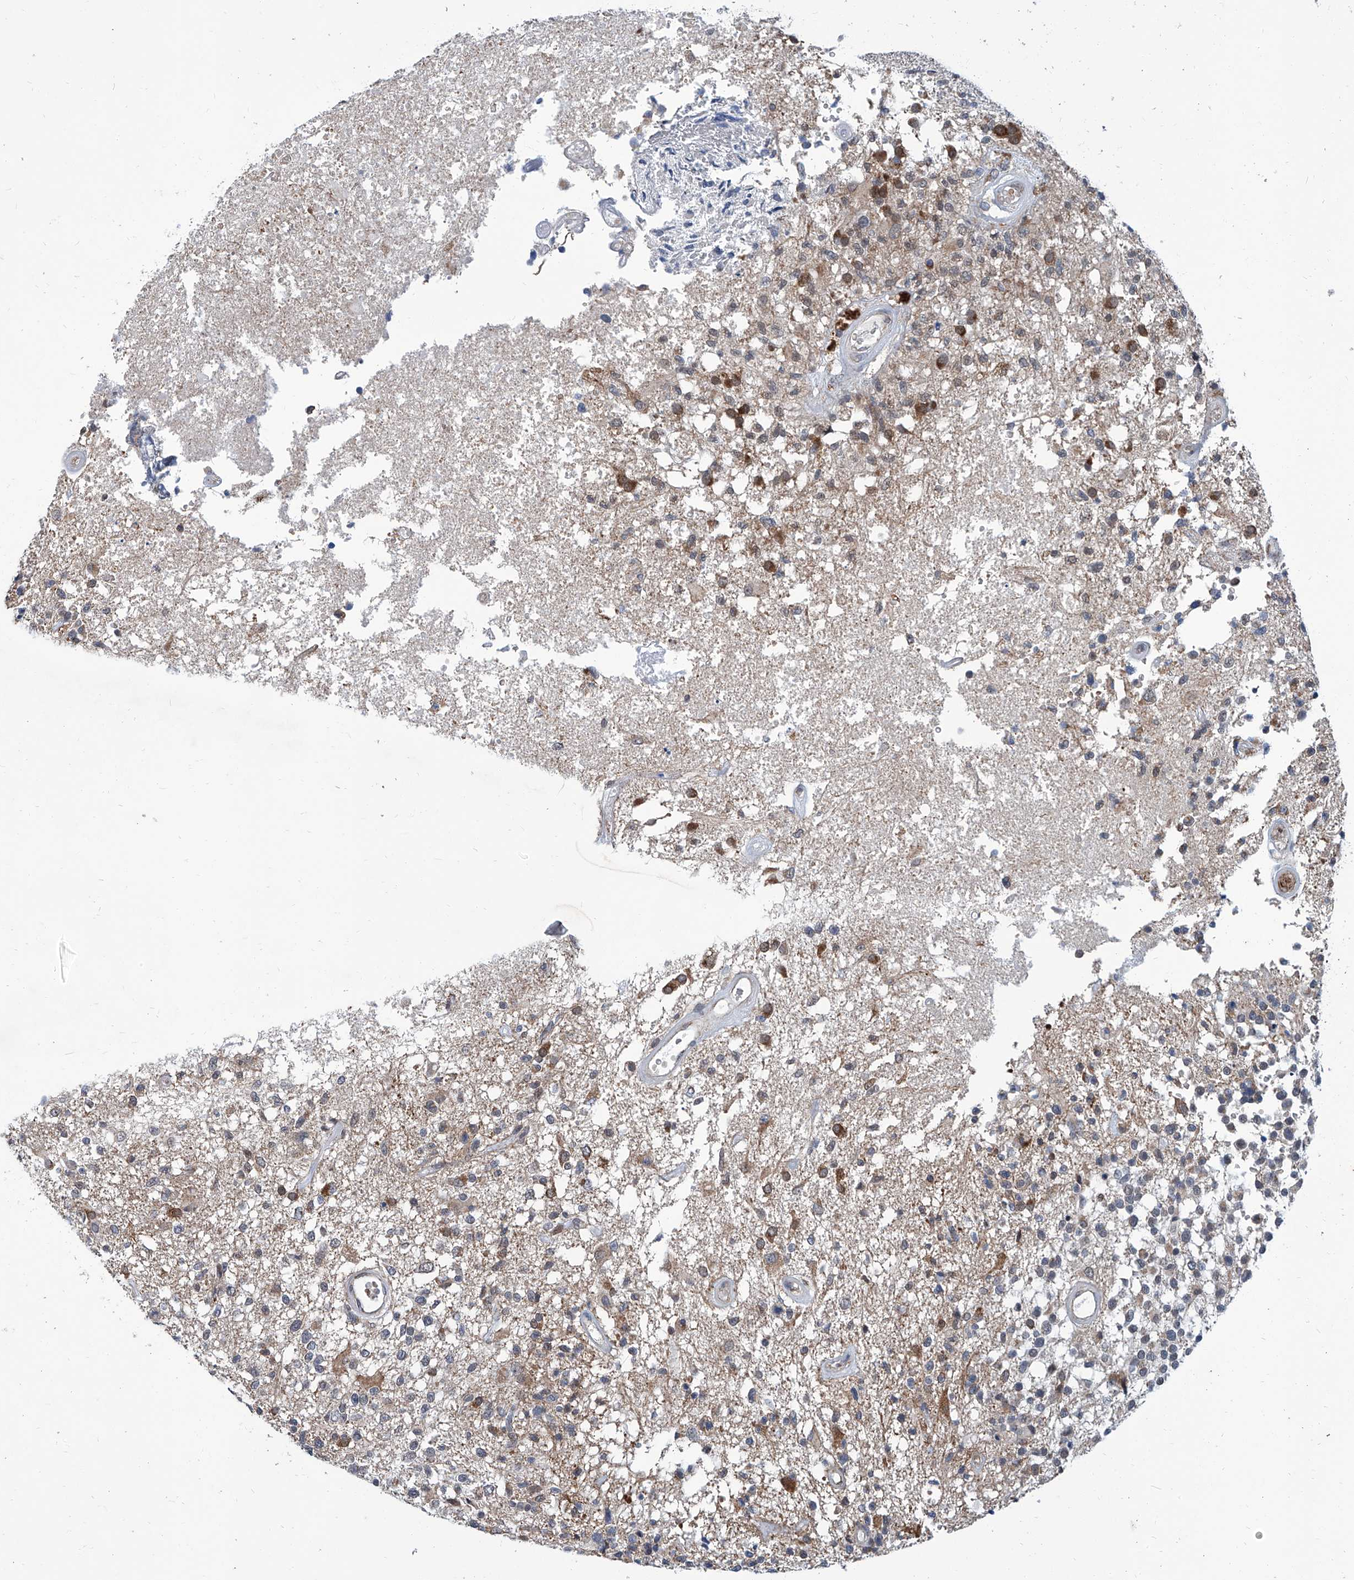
{"staining": {"intensity": "moderate", "quantity": "<25%", "location": "cytoplasmic/membranous"}, "tissue": "glioma", "cell_type": "Tumor cells", "image_type": "cancer", "snomed": [{"axis": "morphology", "description": "Glioma, malignant, High grade"}, {"axis": "morphology", "description": "Glioblastoma, NOS"}, {"axis": "topography", "description": "Brain"}], "caption": "Glioma tissue shows moderate cytoplasmic/membranous staining in about <25% of tumor cells, visualized by immunohistochemistry.", "gene": "USP48", "patient": {"sex": "male", "age": 60}}